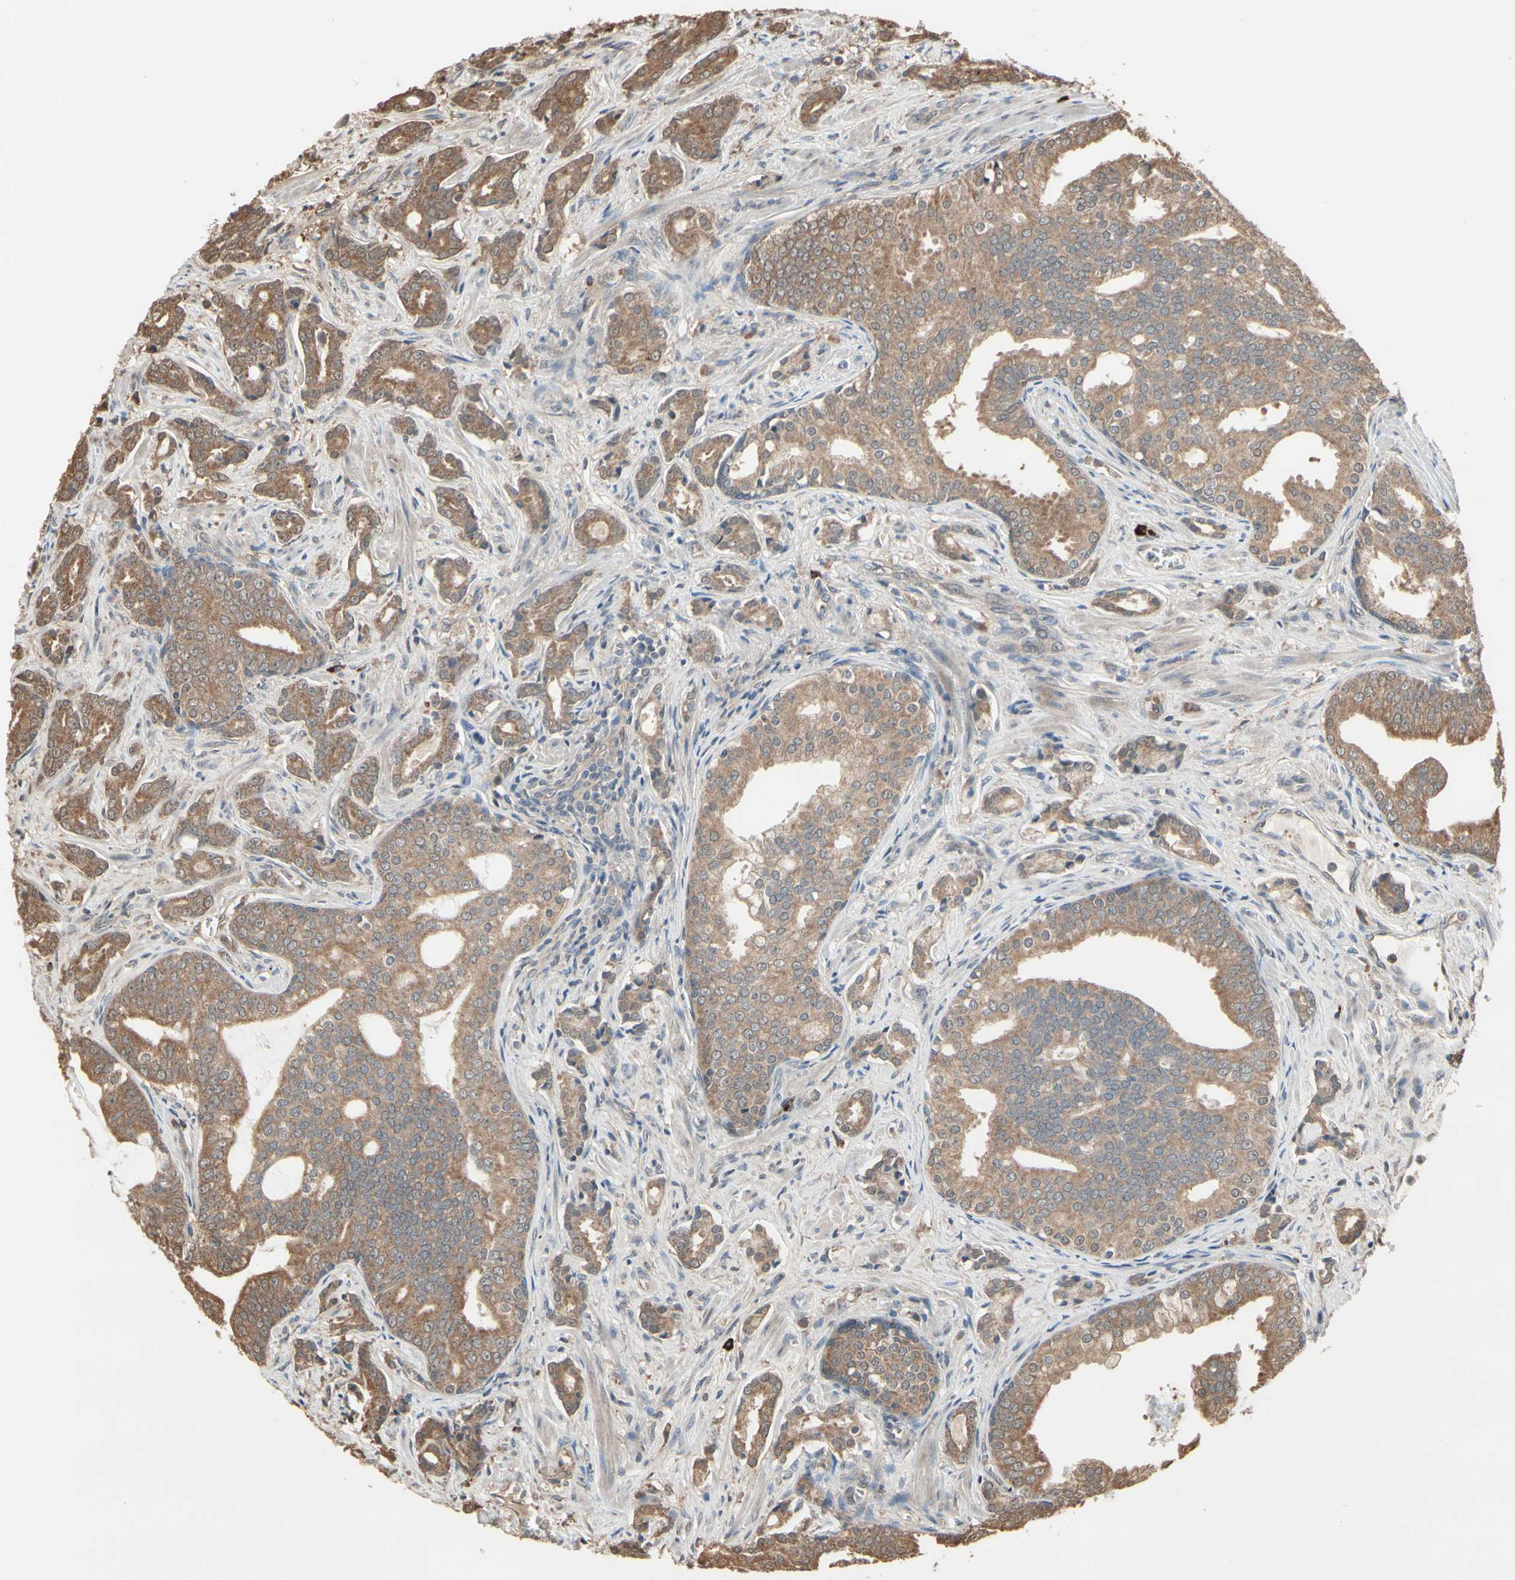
{"staining": {"intensity": "moderate", "quantity": ">75%", "location": "cytoplasmic/membranous"}, "tissue": "prostate cancer", "cell_type": "Tumor cells", "image_type": "cancer", "snomed": [{"axis": "morphology", "description": "Adenocarcinoma, Low grade"}, {"axis": "topography", "description": "Prostate"}], "caption": "A photomicrograph showing moderate cytoplasmic/membranous positivity in approximately >75% of tumor cells in prostate cancer (adenocarcinoma (low-grade)), as visualized by brown immunohistochemical staining.", "gene": "PNPLA7", "patient": {"sex": "male", "age": 58}}